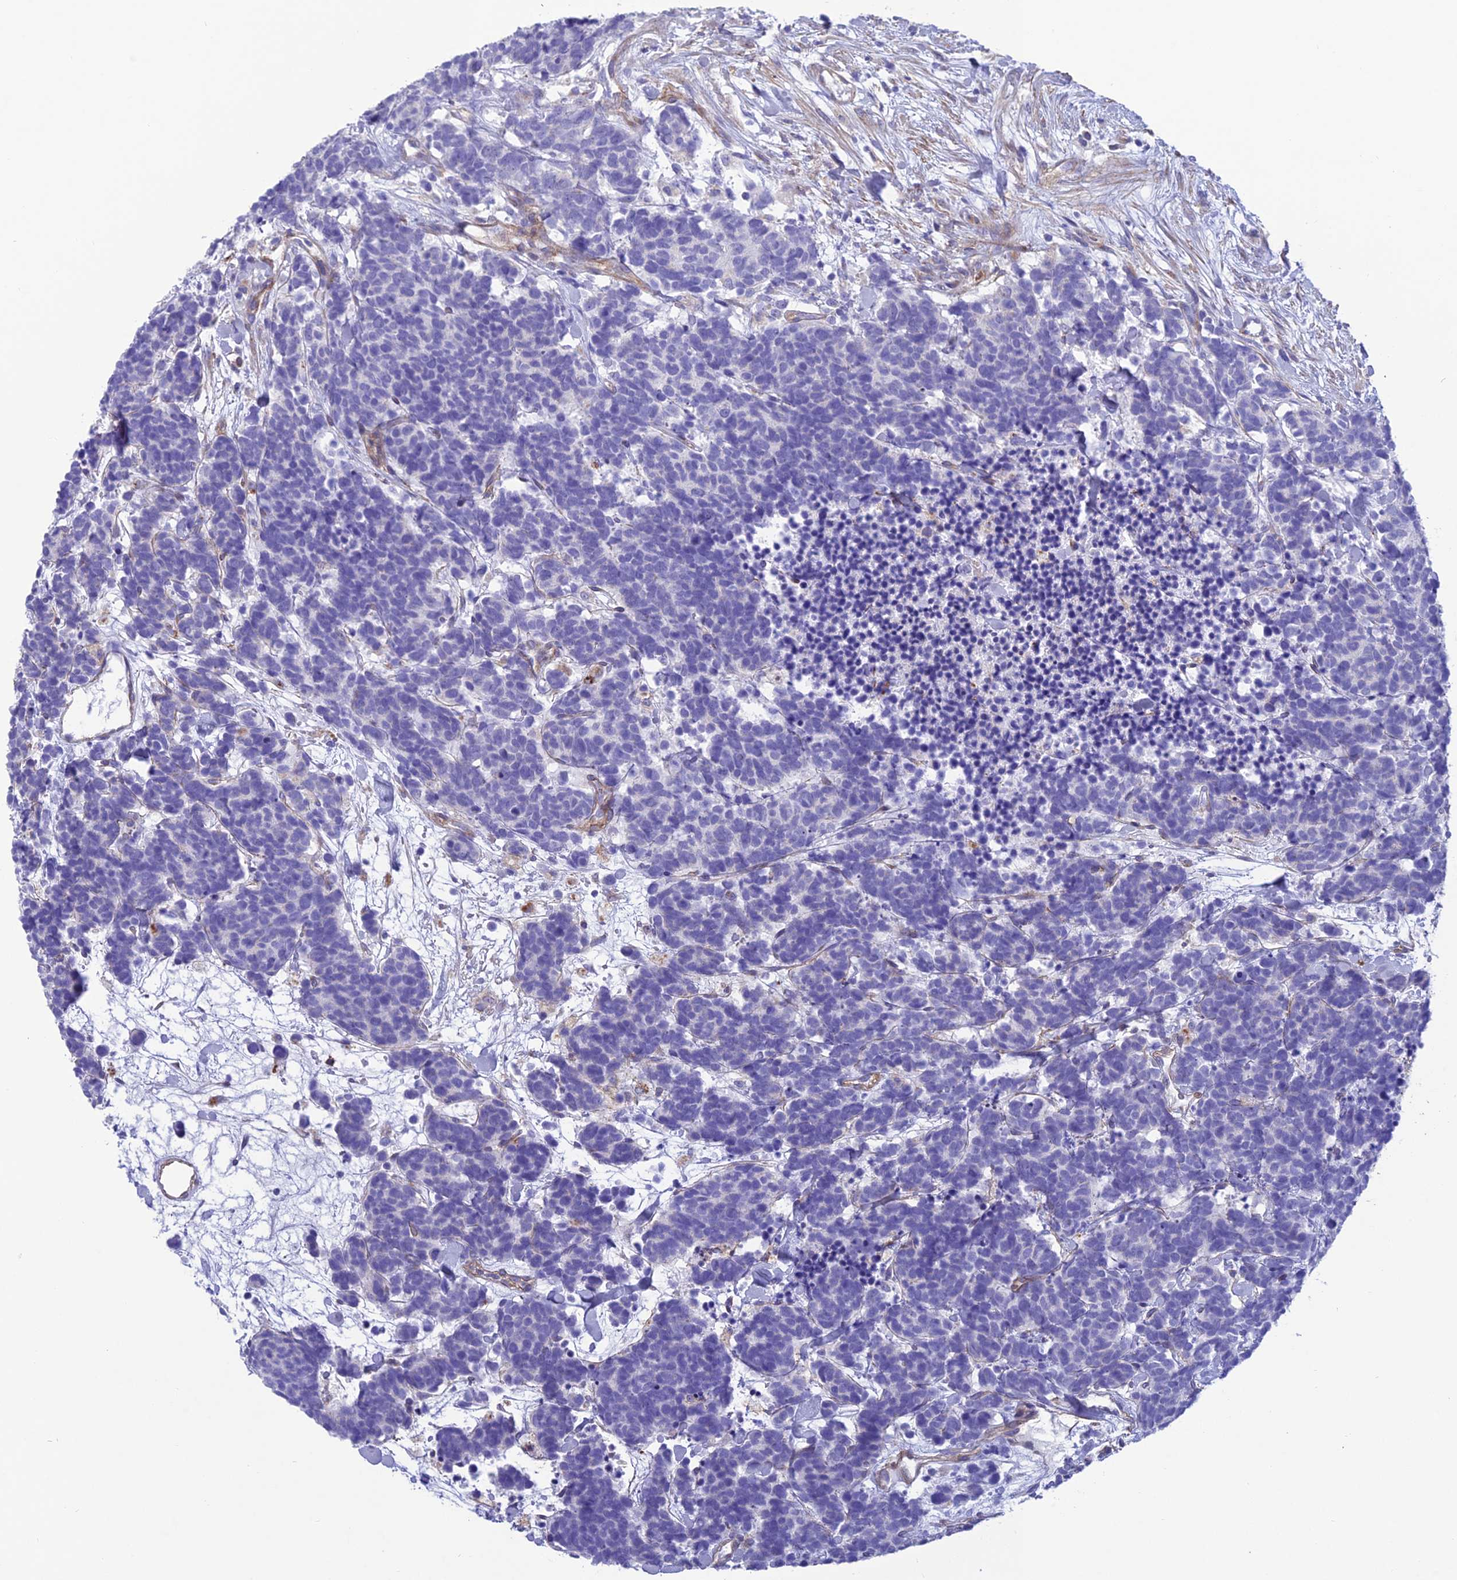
{"staining": {"intensity": "negative", "quantity": "none", "location": "none"}, "tissue": "carcinoid", "cell_type": "Tumor cells", "image_type": "cancer", "snomed": [{"axis": "morphology", "description": "Carcinoma, NOS"}, {"axis": "morphology", "description": "Carcinoid, malignant, NOS"}, {"axis": "topography", "description": "Prostate"}], "caption": "Immunohistochemistry histopathology image of human carcinoma stained for a protein (brown), which shows no positivity in tumor cells. (DAB (3,3'-diaminobenzidine) immunohistochemistry, high magnification).", "gene": "TNS1", "patient": {"sex": "male", "age": 57}}